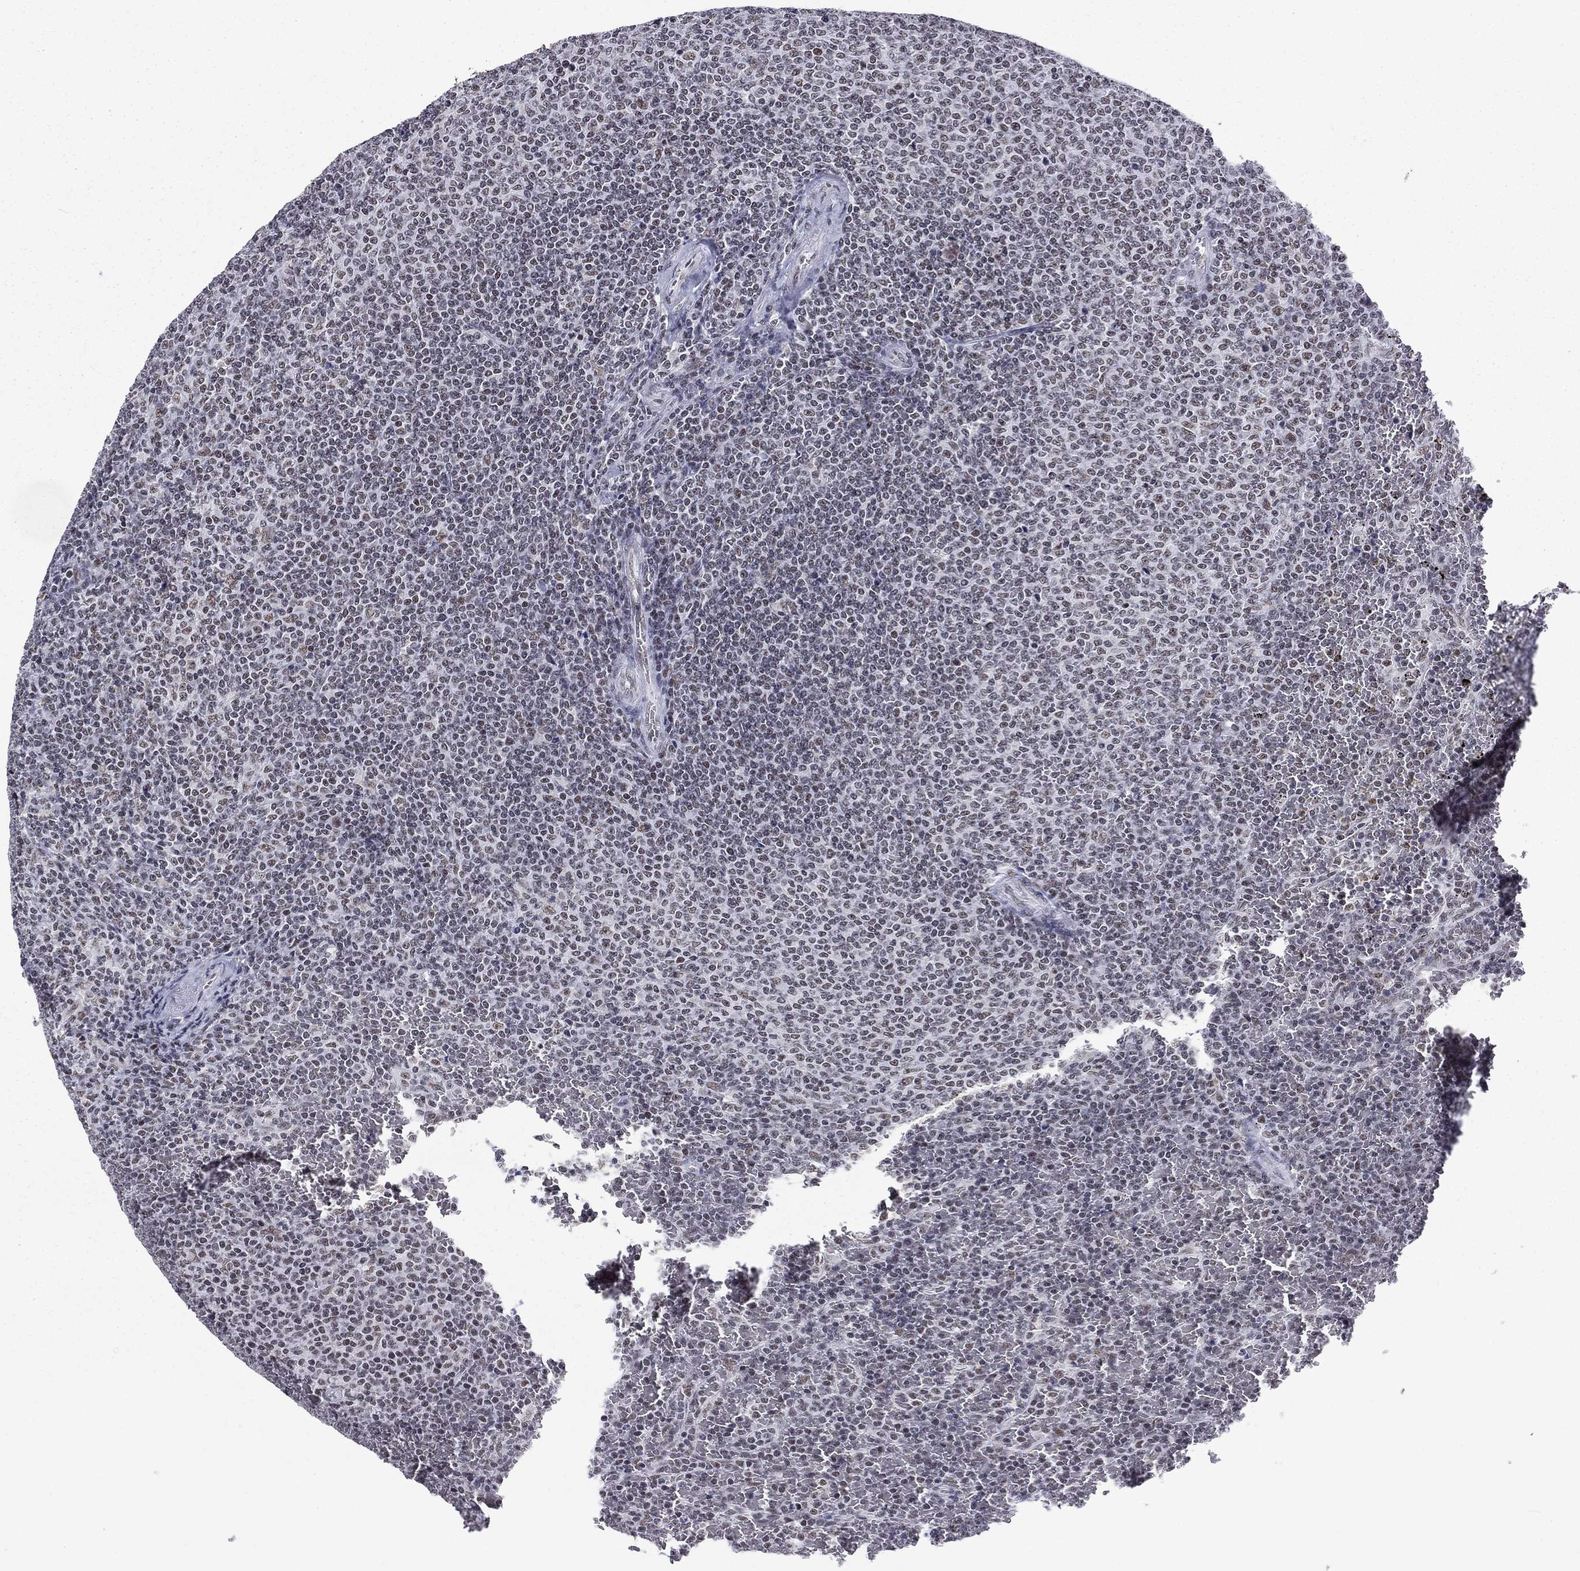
{"staining": {"intensity": "negative", "quantity": "none", "location": "none"}, "tissue": "lymphoma", "cell_type": "Tumor cells", "image_type": "cancer", "snomed": [{"axis": "morphology", "description": "Malignant lymphoma, non-Hodgkin's type, Low grade"}, {"axis": "topography", "description": "Spleen"}], "caption": "This micrograph is of low-grade malignant lymphoma, non-Hodgkin's type stained with immunohistochemistry to label a protein in brown with the nuclei are counter-stained blue. There is no expression in tumor cells.", "gene": "ETV5", "patient": {"sex": "female", "age": 77}}